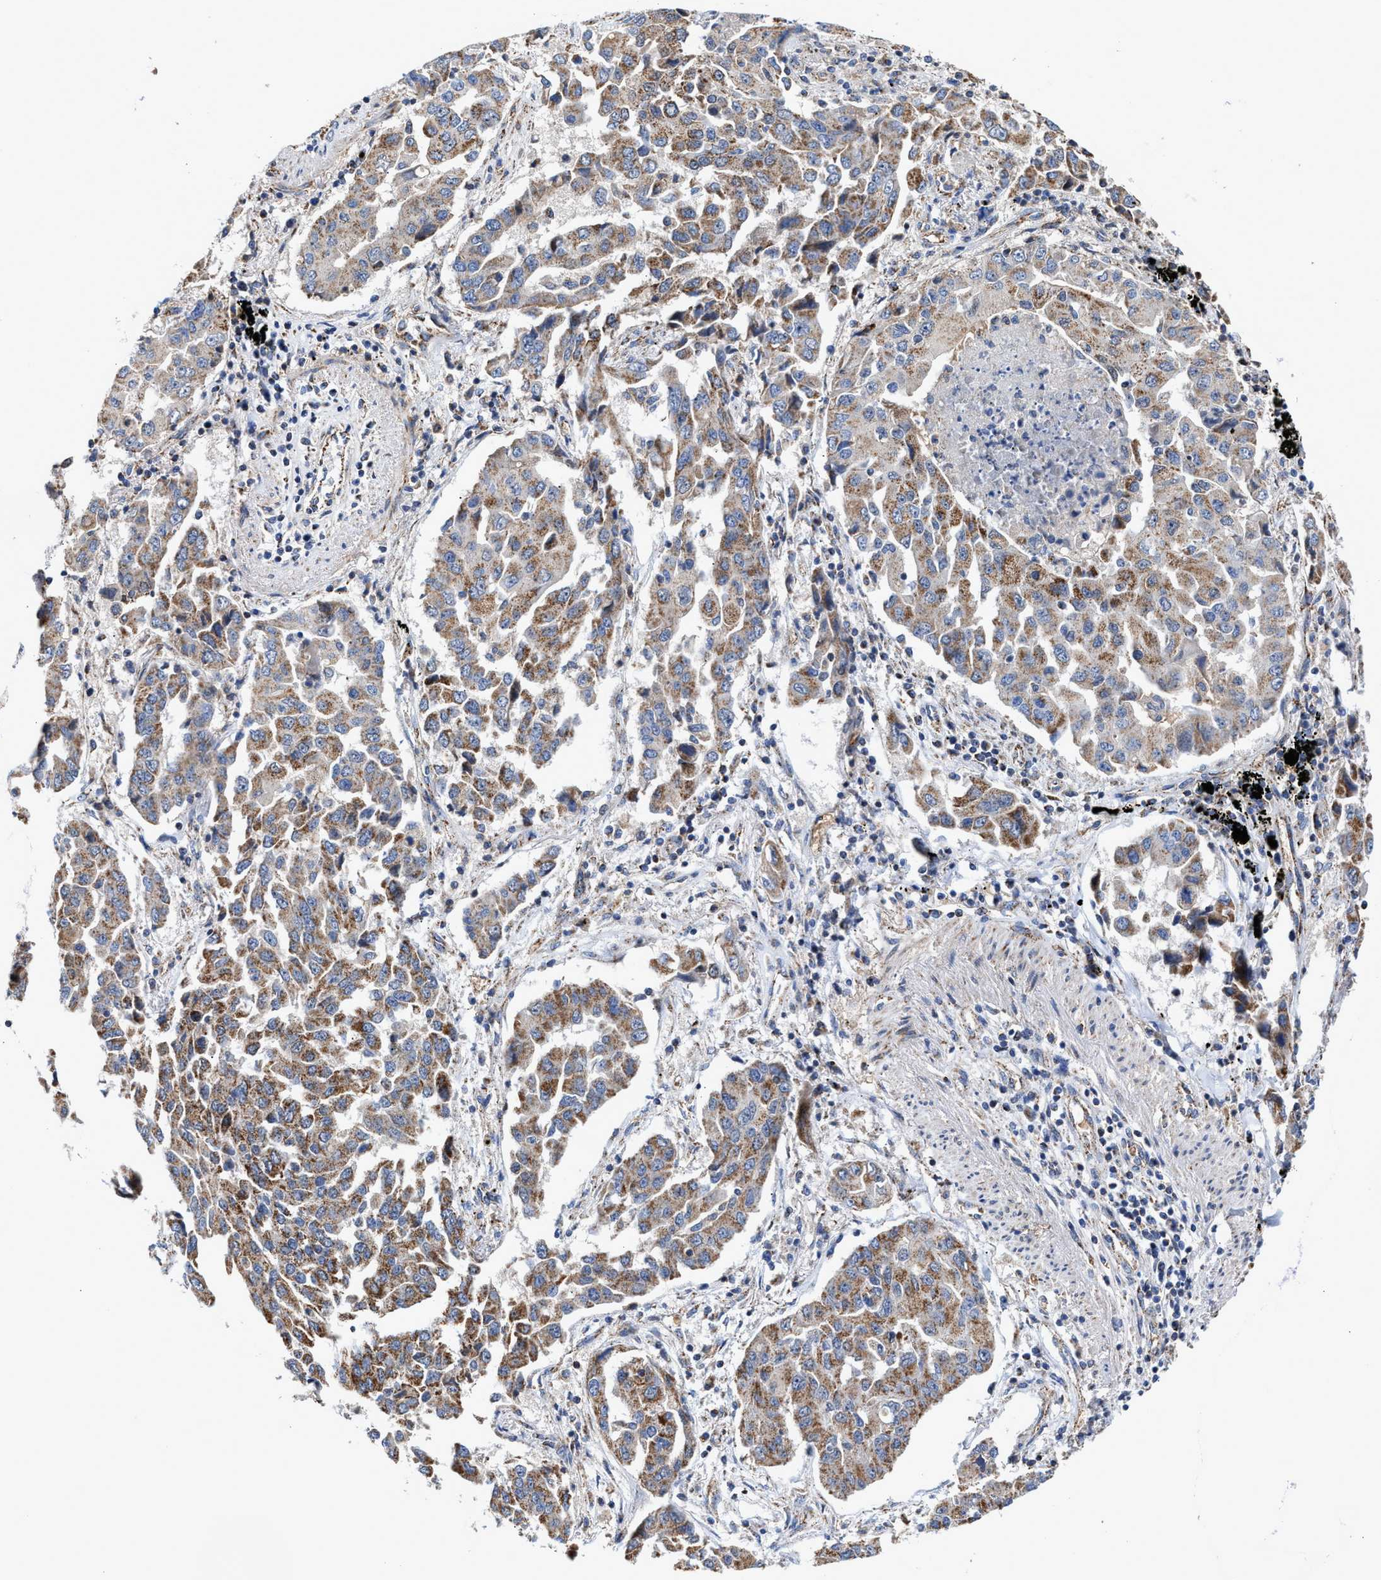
{"staining": {"intensity": "moderate", "quantity": ">75%", "location": "cytoplasmic/membranous"}, "tissue": "lung cancer", "cell_type": "Tumor cells", "image_type": "cancer", "snomed": [{"axis": "morphology", "description": "Adenocarcinoma, NOS"}, {"axis": "topography", "description": "Lung"}], "caption": "Lung adenocarcinoma stained with immunohistochemistry (IHC) exhibits moderate cytoplasmic/membranous staining in about >75% of tumor cells. (DAB IHC with brightfield microscopy, high magnification).", "gene": "MECR", "patient": {"sex": "female", "age": 65}}